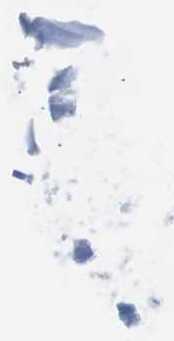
{"staining": {"intensity": "negative", "quantity": "none", "location": "none"}, "tissue": "adipose tissue", "cell_type": "Adipocytes", "image_type": "normal", "snomed": [{"axis": "morphology", "description": "Normal tissue, NOS"}, {"axis": "topography", "description": "Cartilage tissue"}, {"axis": "topography", "description": "Bronchus"}], "caption": "This is a histopathology image of IHC staining of normal adipose tissue, which shows no staining in adipocytes. The staining was performed using DAB (3,3'-diaminobenzidine) to visualize the protein expression in brown, while the nuclei were stained in blue with hematoxylin (Magnification: 20x).", "gene": "RPS12", "patient": {"sex": "female", "age": 73}}